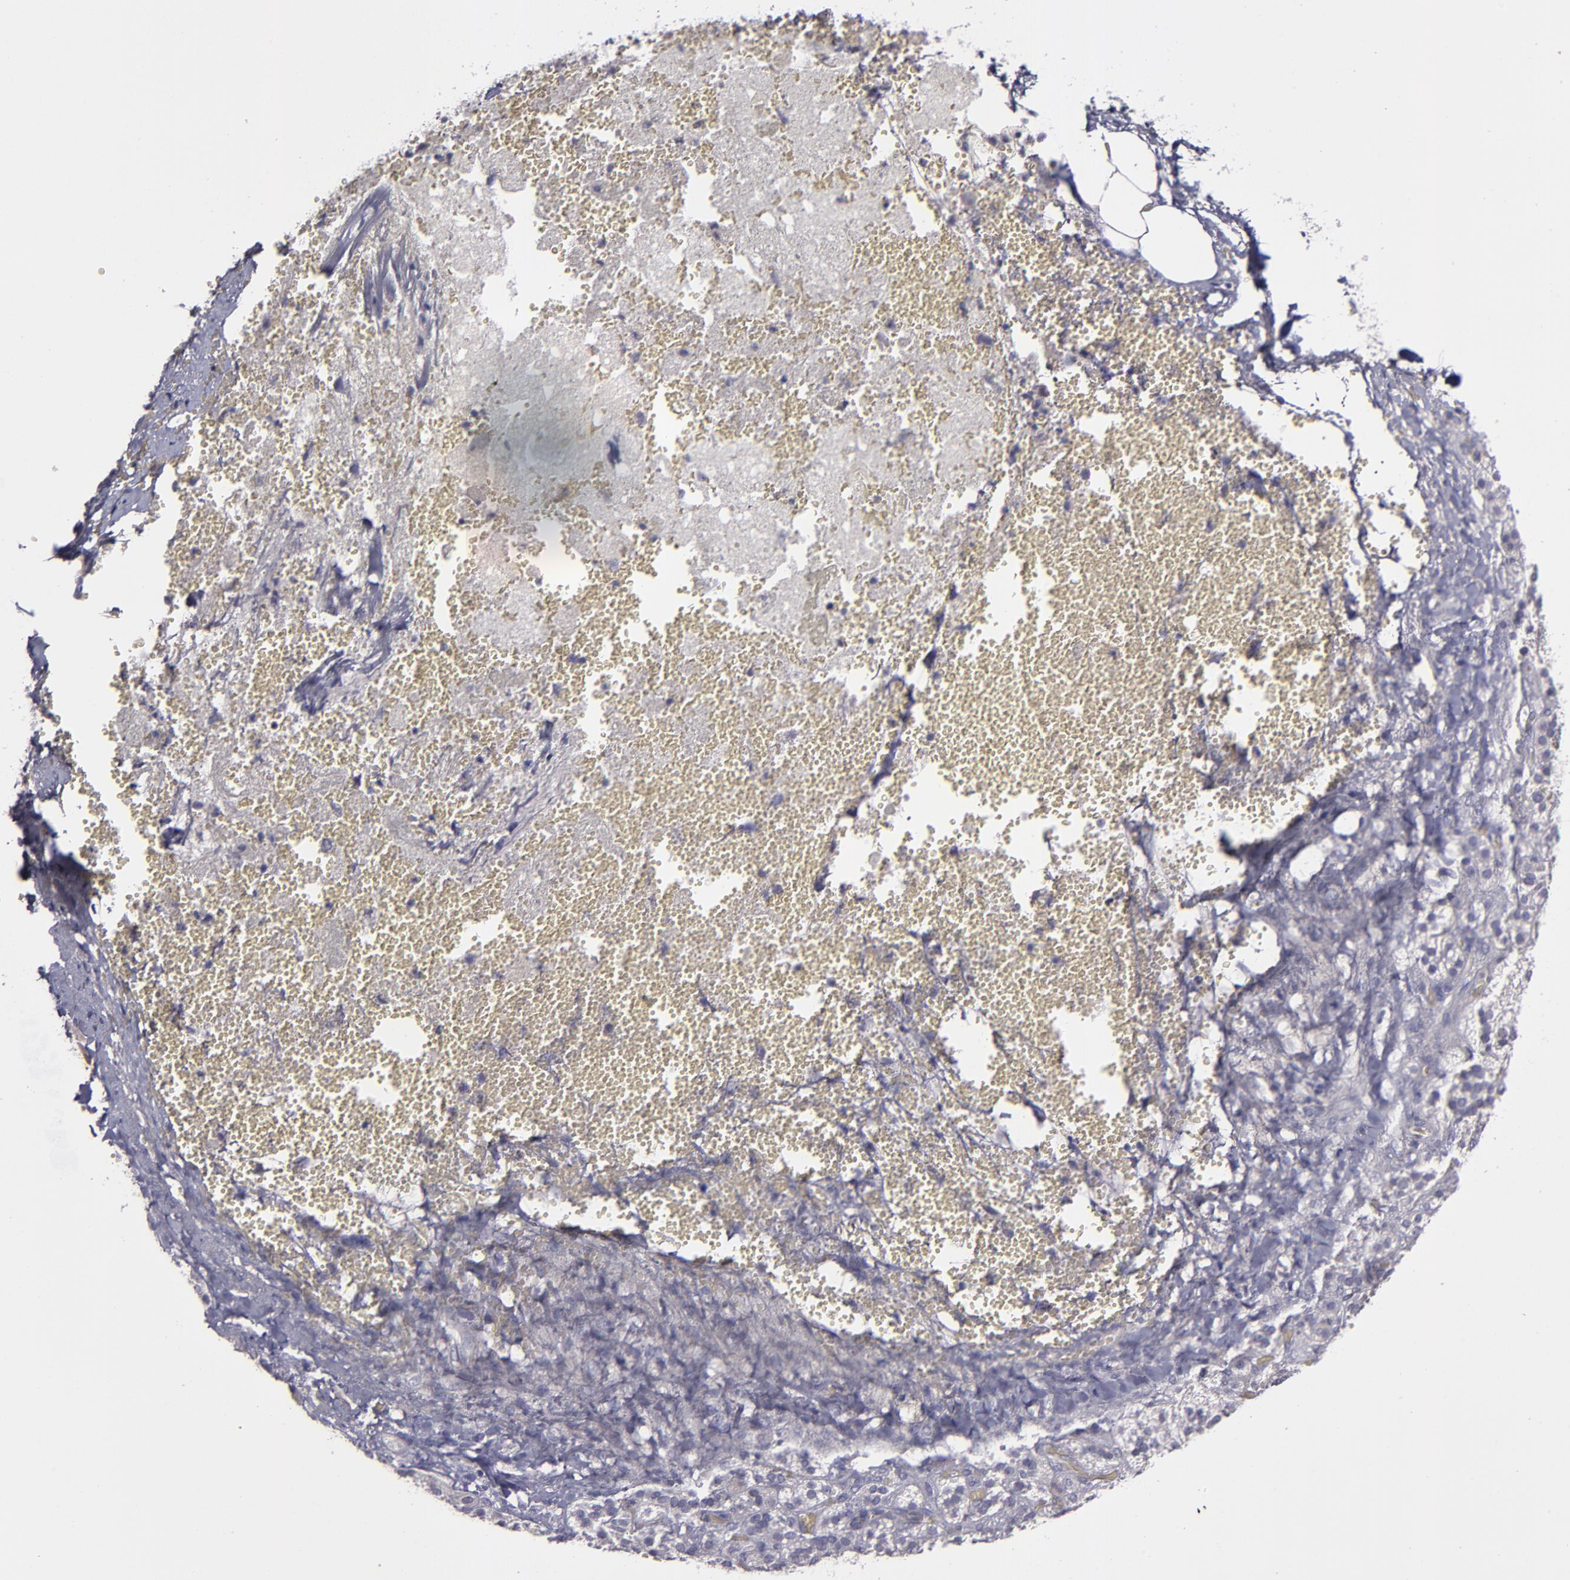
{"staining": {"intensity": "weak", "quantity": "<25%", "location": "cytoplasmic/membranous"}, "tissue": "adrenal gland", "cell_type": "Glandular cells", "image_type": "normal", "snomed": [{"axis": "morphology", "description": "Normal tissue, NOS"}, {"axis": "topography", "description": "Adrenal gland"}], "caption": "Immunohistochemical staining of benign human adrenal gland exhibits no significant expression in glandular cells. Brightfield microscopy of immunohistochemistry stained with DAB (3,3'-diaminobenzidine) (brown) and hematoxylin (blue), captured at high magnification.", "gene": "MASP1", "patient": {"sex": "female", "age": 71}}